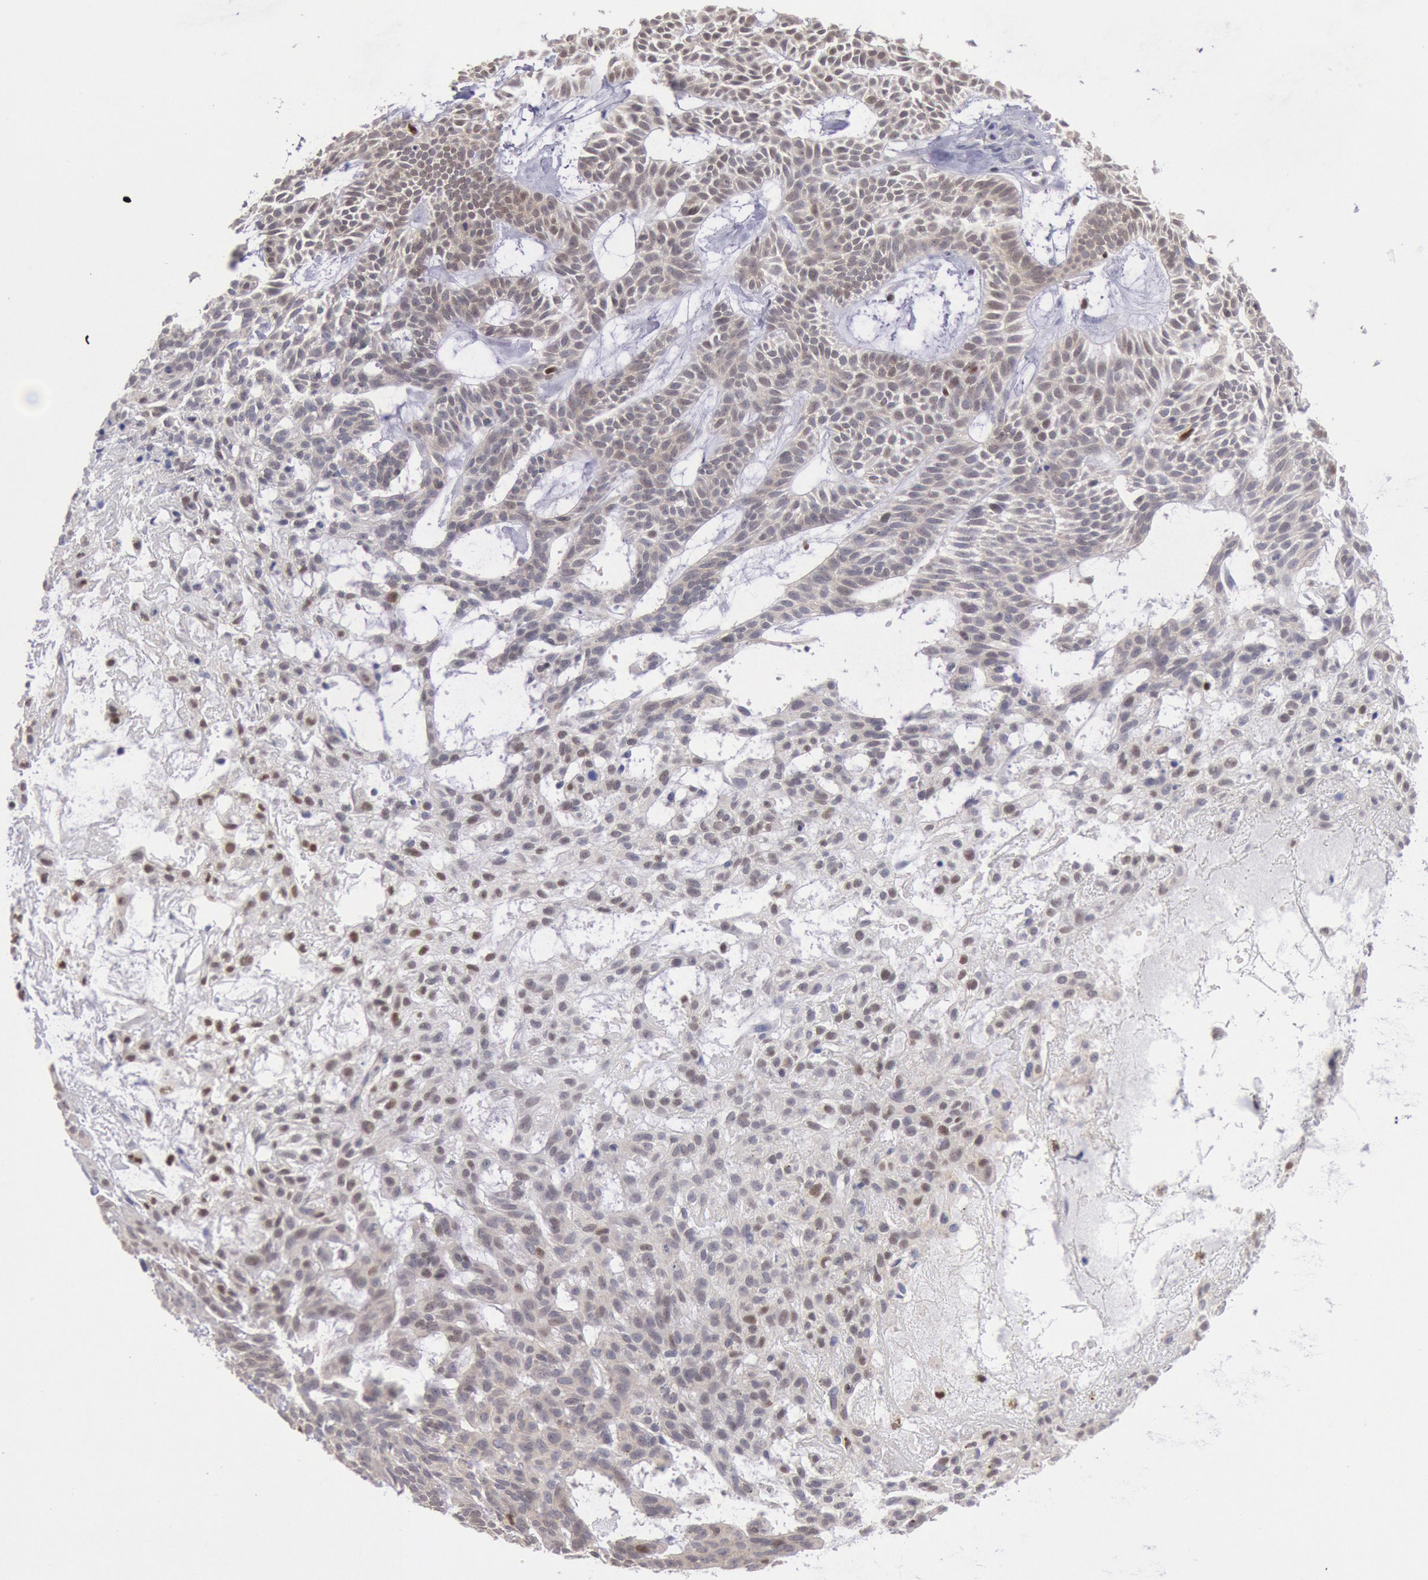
{"staining": {"intensity": "weak", "quantity": "25%-75%", "location": "nuclear"}, "tissue": "skin cancer", "cell_type": "Tumor cells", "image_type": "cancer", "snomed": [{"axis": "morphology", "description": "Basal cell carcinoma"}, {"axis": "topography", "description": "Skin"}], "caption": "Brown immunohistochemical staining in skin cancer (basal cell carcinoma) shows weak nuclear staining in approximately 25%-75% of tumor cells.", "gene": "RPS6KA5", "patient": {"sex": "male", "age": 75}}